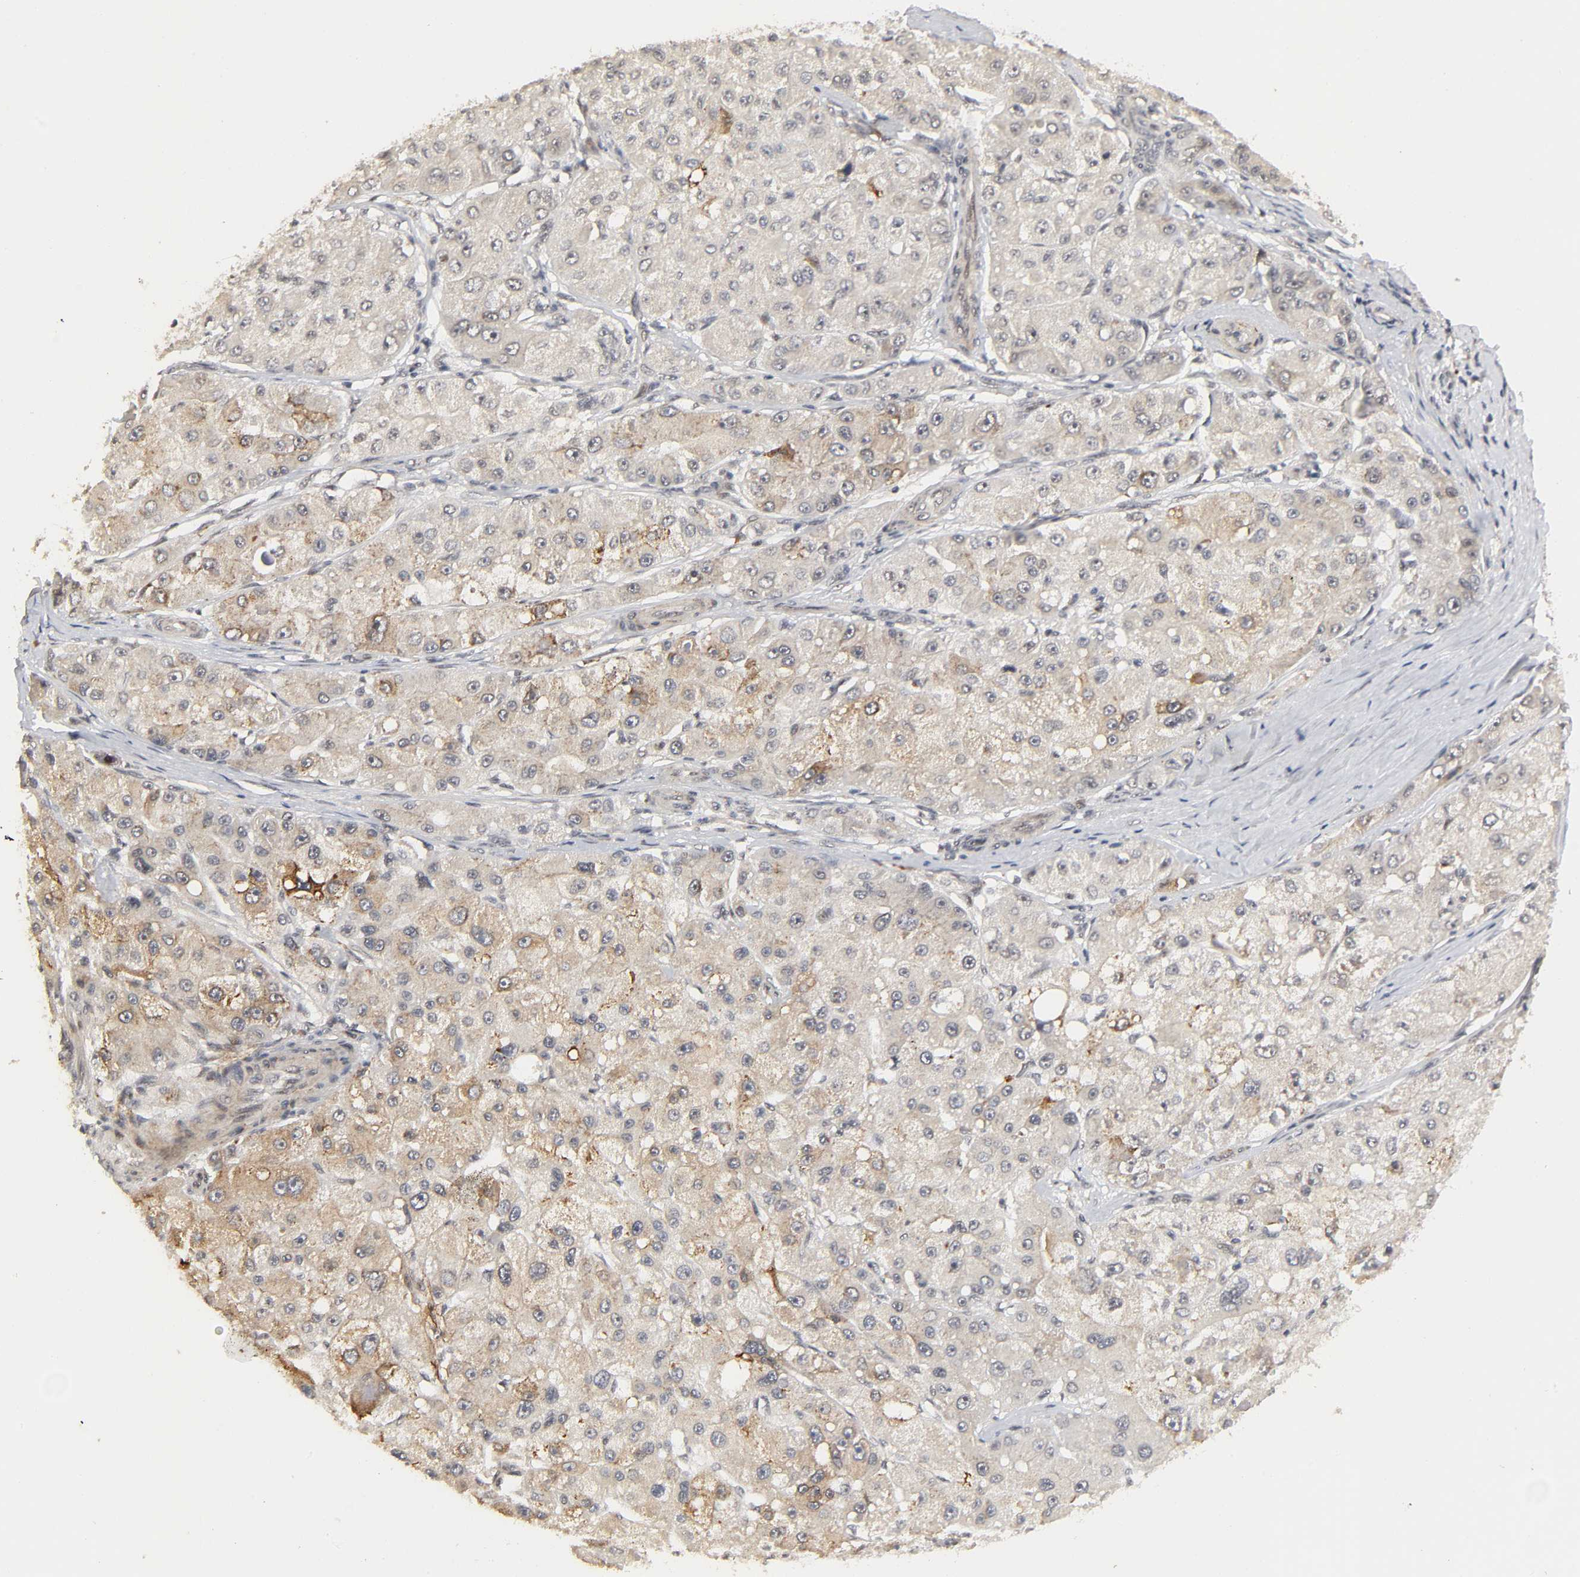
{"staining": {"intensity": "weak", "quantity": "25%-75%", "location": "cytoplasmic/membranous"}, "tissue": "liver cancer", "cell_type": "Tumor cells", "image_type": "cancer", "snomed": [{"axis": "morphology", "description": "Carcinoma, Hepatocellular, NOS"}, {"axis": "topography", "description": "Liver"}], "caption": "DAB immunohistochemical staining of human liver cancer (hepatocellular carcinoma) shows weak cytoplasmic/membranous protein staining in approximately 25%-75% of tumor cells.", "gene": "ZKSCAN8", "patient": {"sex": "male", "age": 80}}